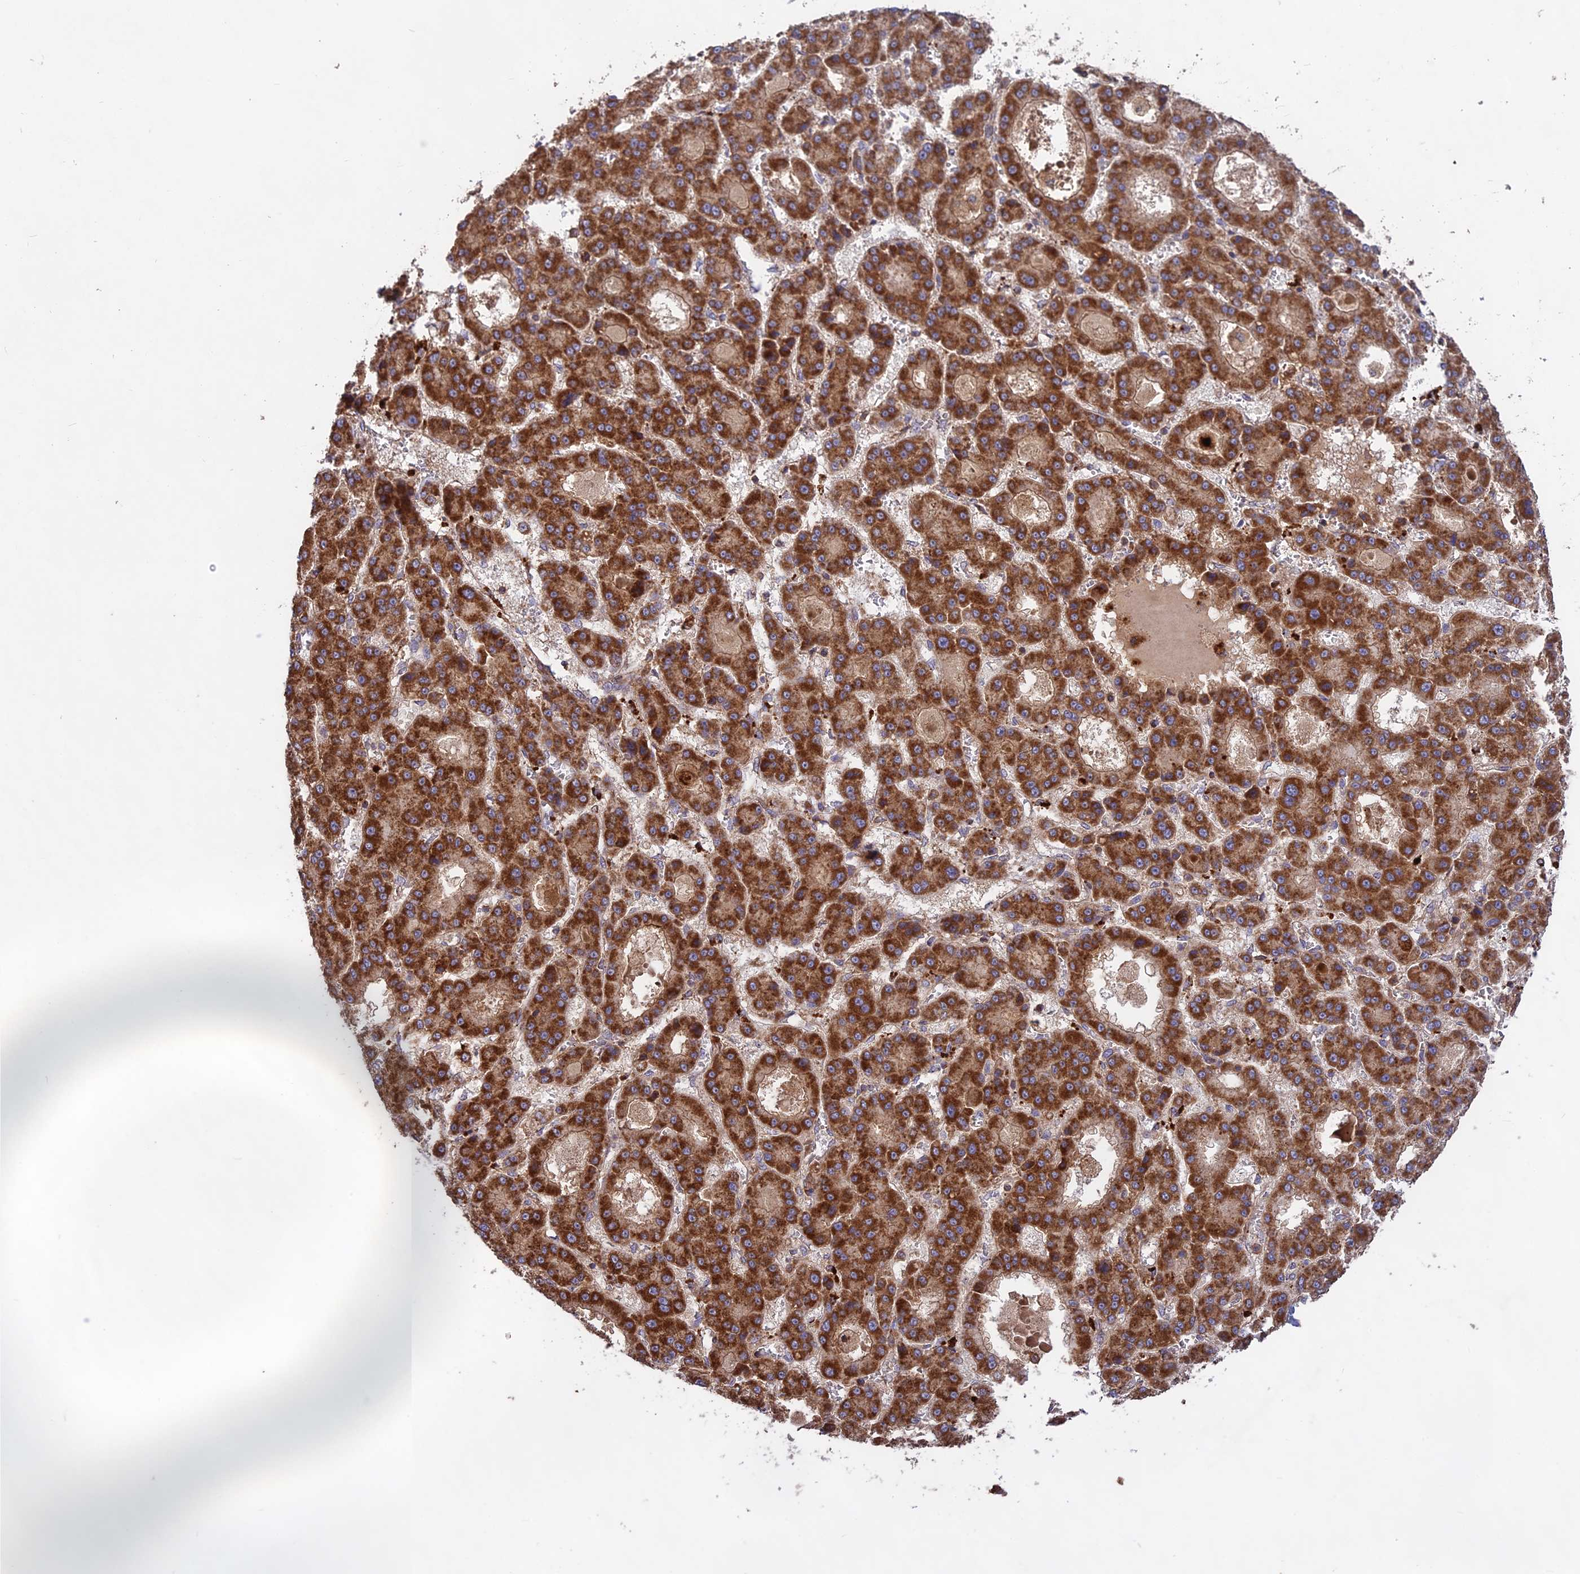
{"staining": {"intensity": "strong", "quantity": ">75%", "location": "cytoplasmic/membranous"}, "tissue": "liver cancer", "cell_type": "Tumor cells", "image_type": "cancer", "snomed": [{"axis": "morphology", "description": "Carcinoma, Hepatocellular, NOS"}, {"axis": "topography", "description": "Liver"}], "caption": "The image displays immunohistochemical staining of liver cancer. There is strong cytoplasmic/membranous staining is appreciated in approximately >75% of tumor cells.", "gene": "NUDT8", "patient": {"sex": "male", "age": 70}}